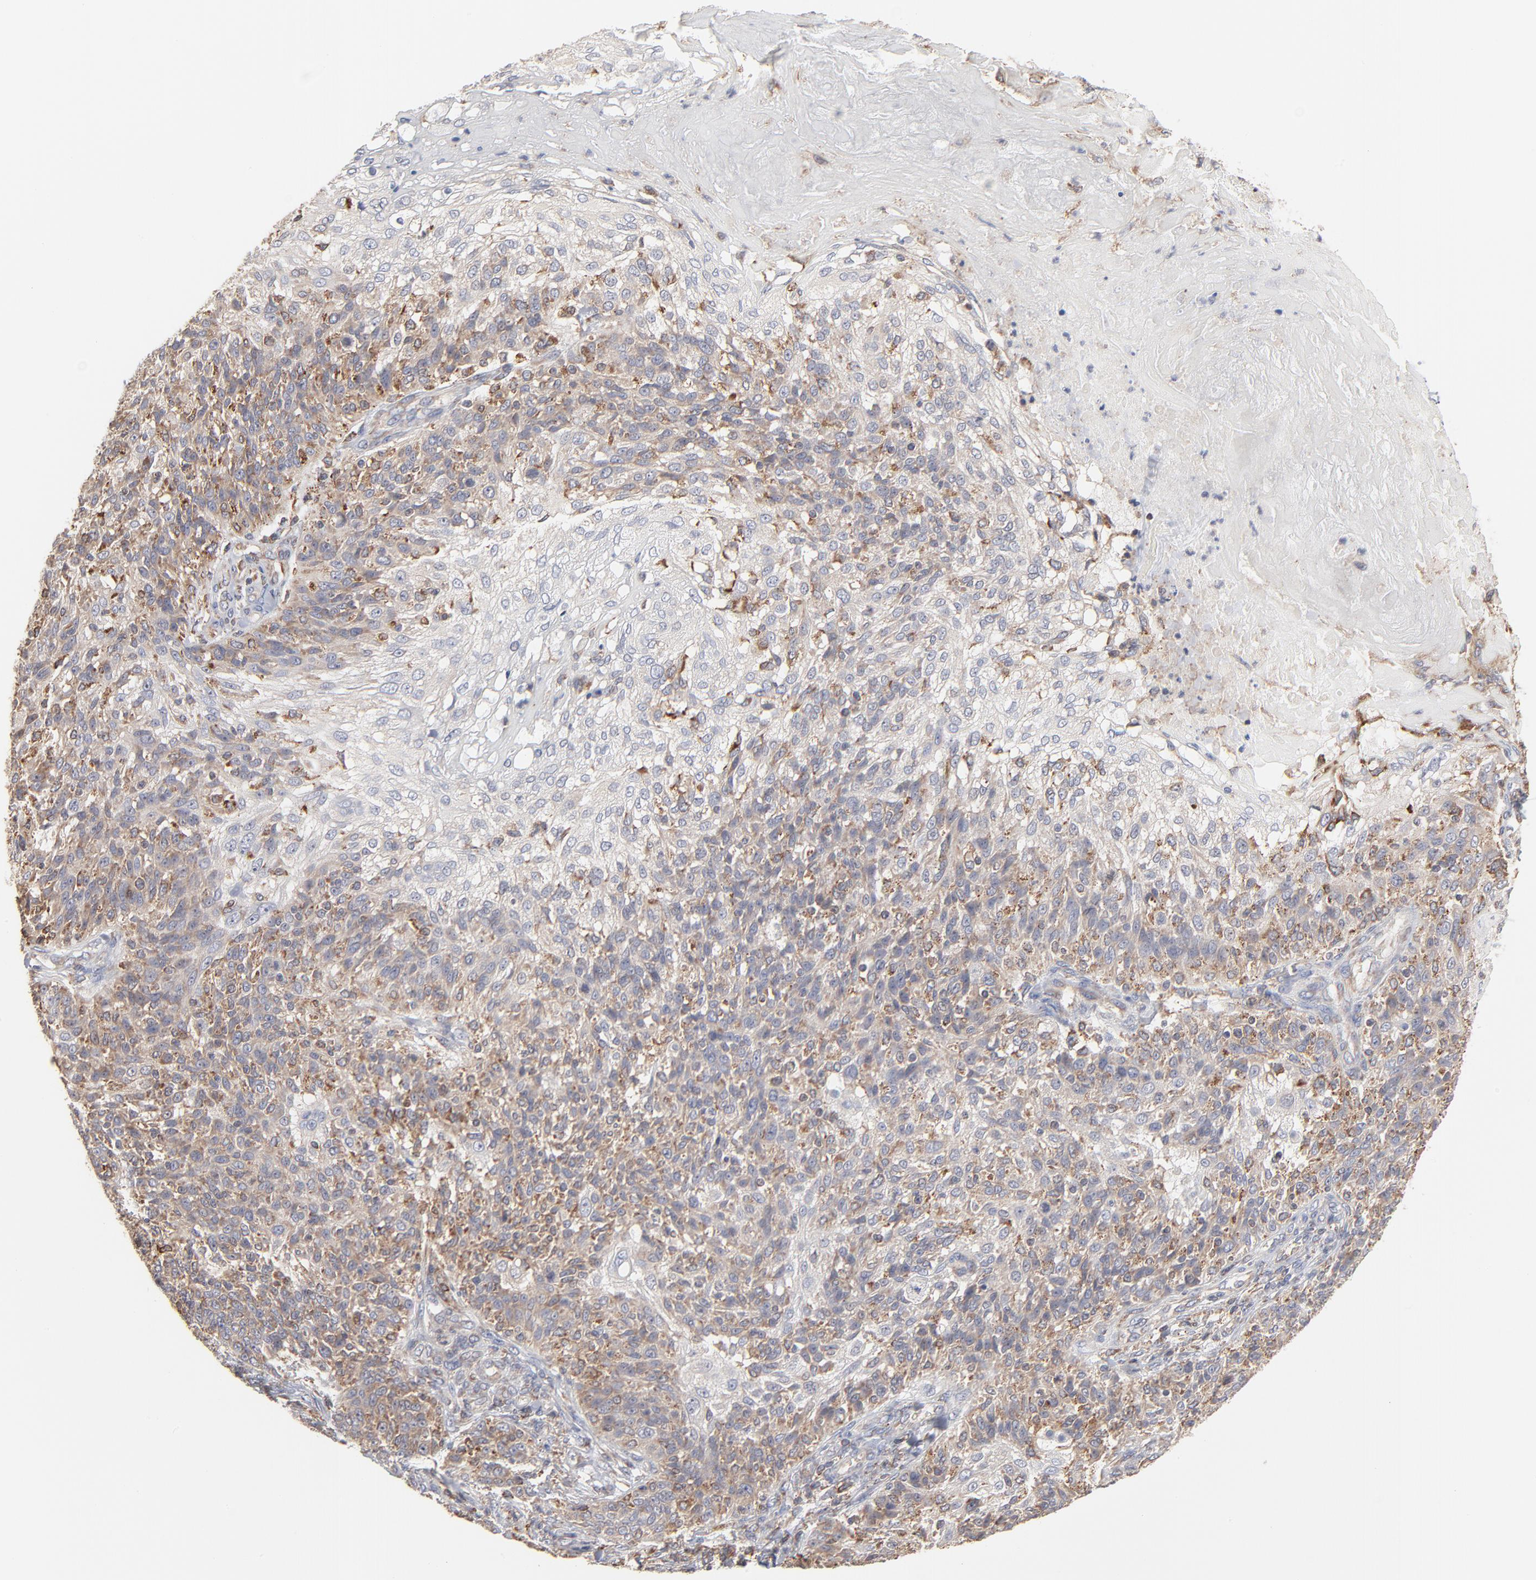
{"staining": {"intensity": "moderate", "quantity": ">75%", "location": "cytoplasmic/membranous"}, "tissue": "skin cancer", "cell_type": "Tumor cells", "image_type": "cancer", "snomed": [{"axis": "morphology", "description": "Normal tissue, NOS"}, {"axis": "morphology", "description": "Squamous cell carcinoma, NOS"}, {"axis": "topography", "description": "Skin"}], "caption": "Approximately >75% of tumor cells in skin squamous cell carcinoma reveal moderate cytoplasmic/membranous protein expression as visualized by brown immunohistochemical staining.", "gene": "RNF213", "patient": {"sex": "female", "age": 83}}